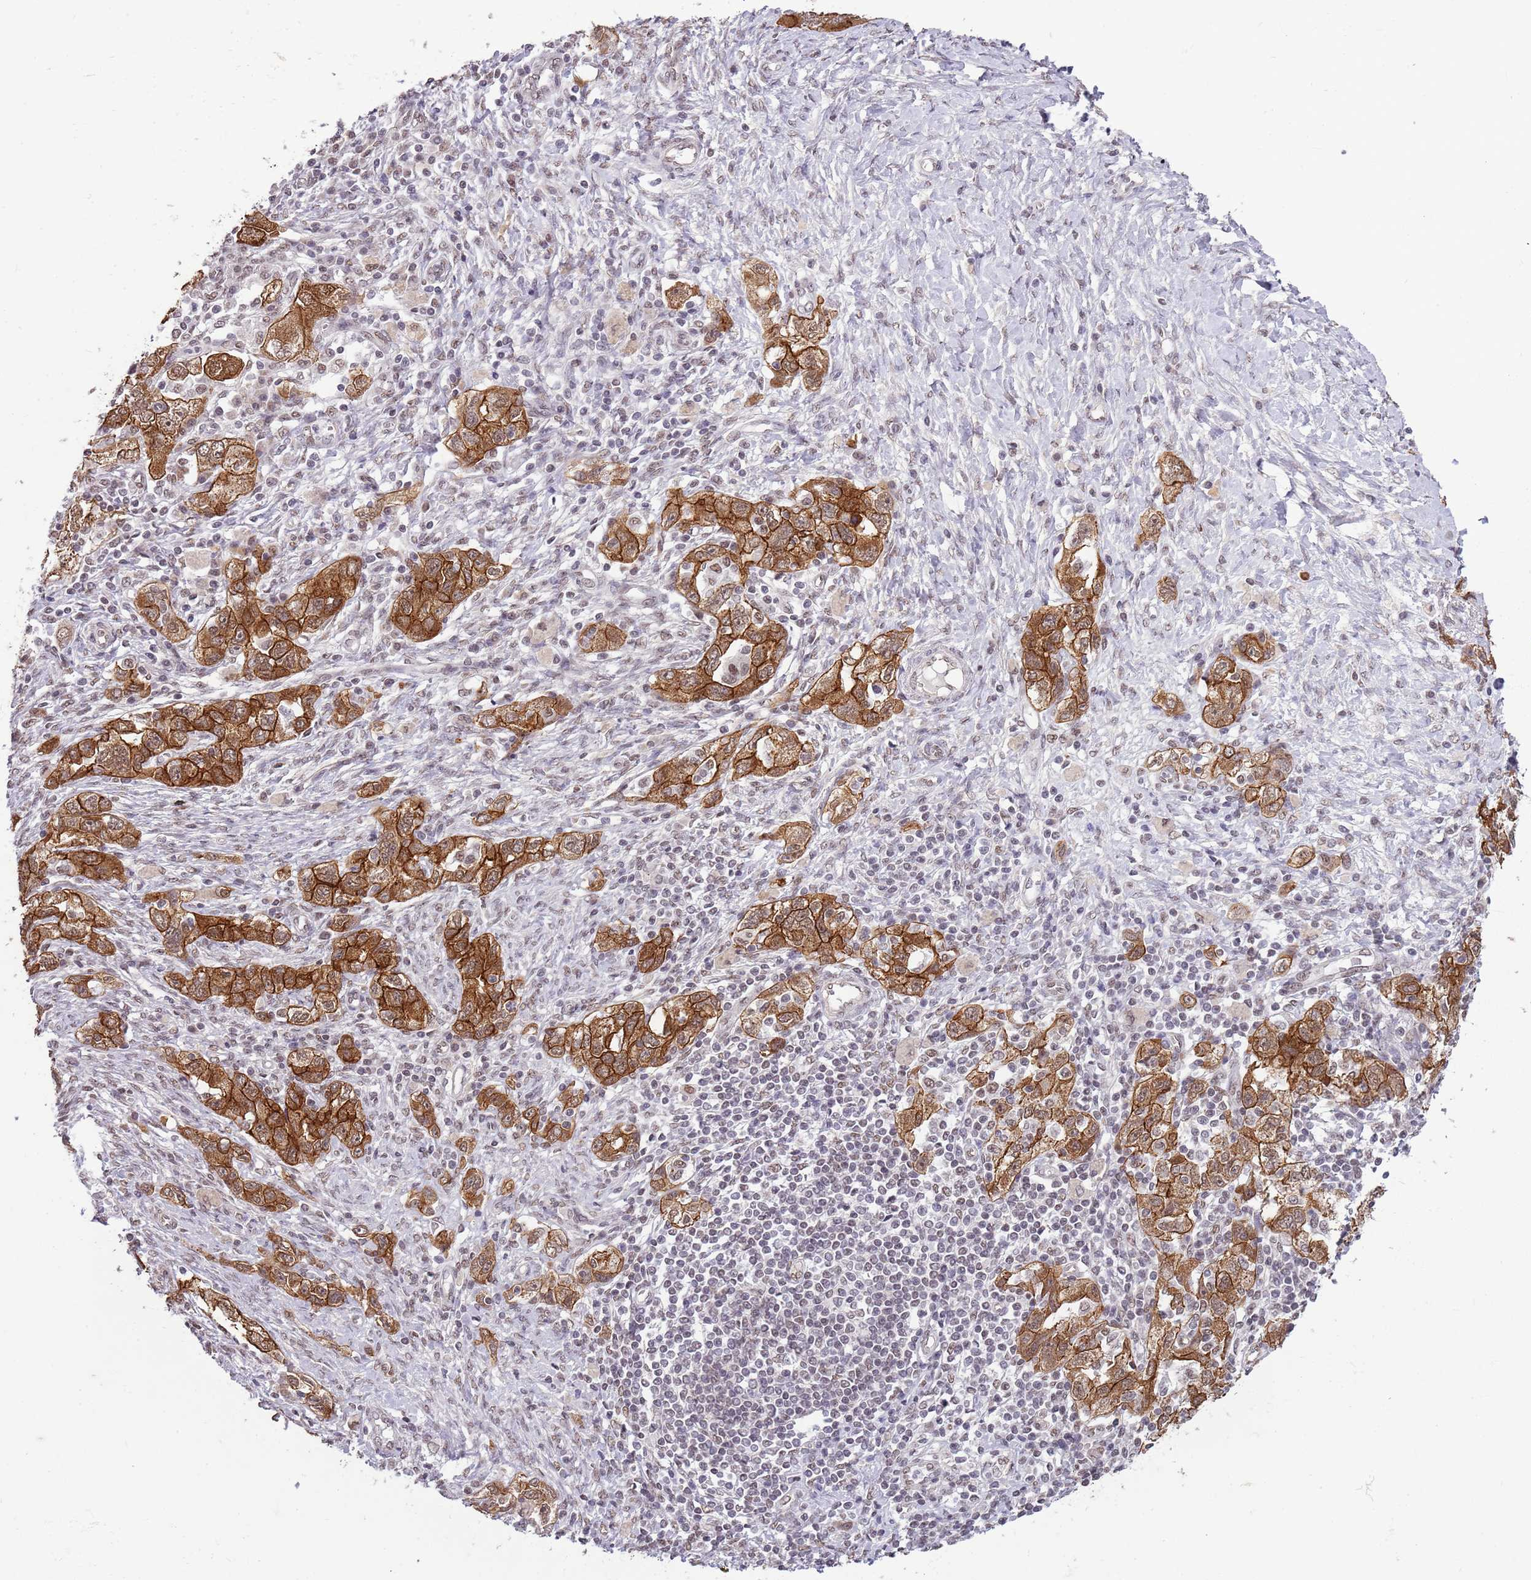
{"staining": {"intensity": "strong", "quantity": ">75%", "location": "cytoplasmic/membranous"}, "tissue": "ovarian cancer", "cell_type": "Tumor cells", "image_type": "cancer", "snomed": [{"axis": "morphology", "description": "Carcinoma, NOS"}, {"axis": "morphology", "description": "Cystadenocarcinoma, serous, NOS"}, {"axis": "topography", "description": "Ovary"}], "caption": "This micrograph demonstrates serous cystadenocarcinoma (ovarian) stained with immunohistochemistry (IHC) to label a protein in brown. The cytoplasmic/membranous of tumor cells show strong positivity for the protein. Nuclei are counter-stained blue.", "gene": "FAM120AOS", "patient": {"sex": "female", "age": 69}}